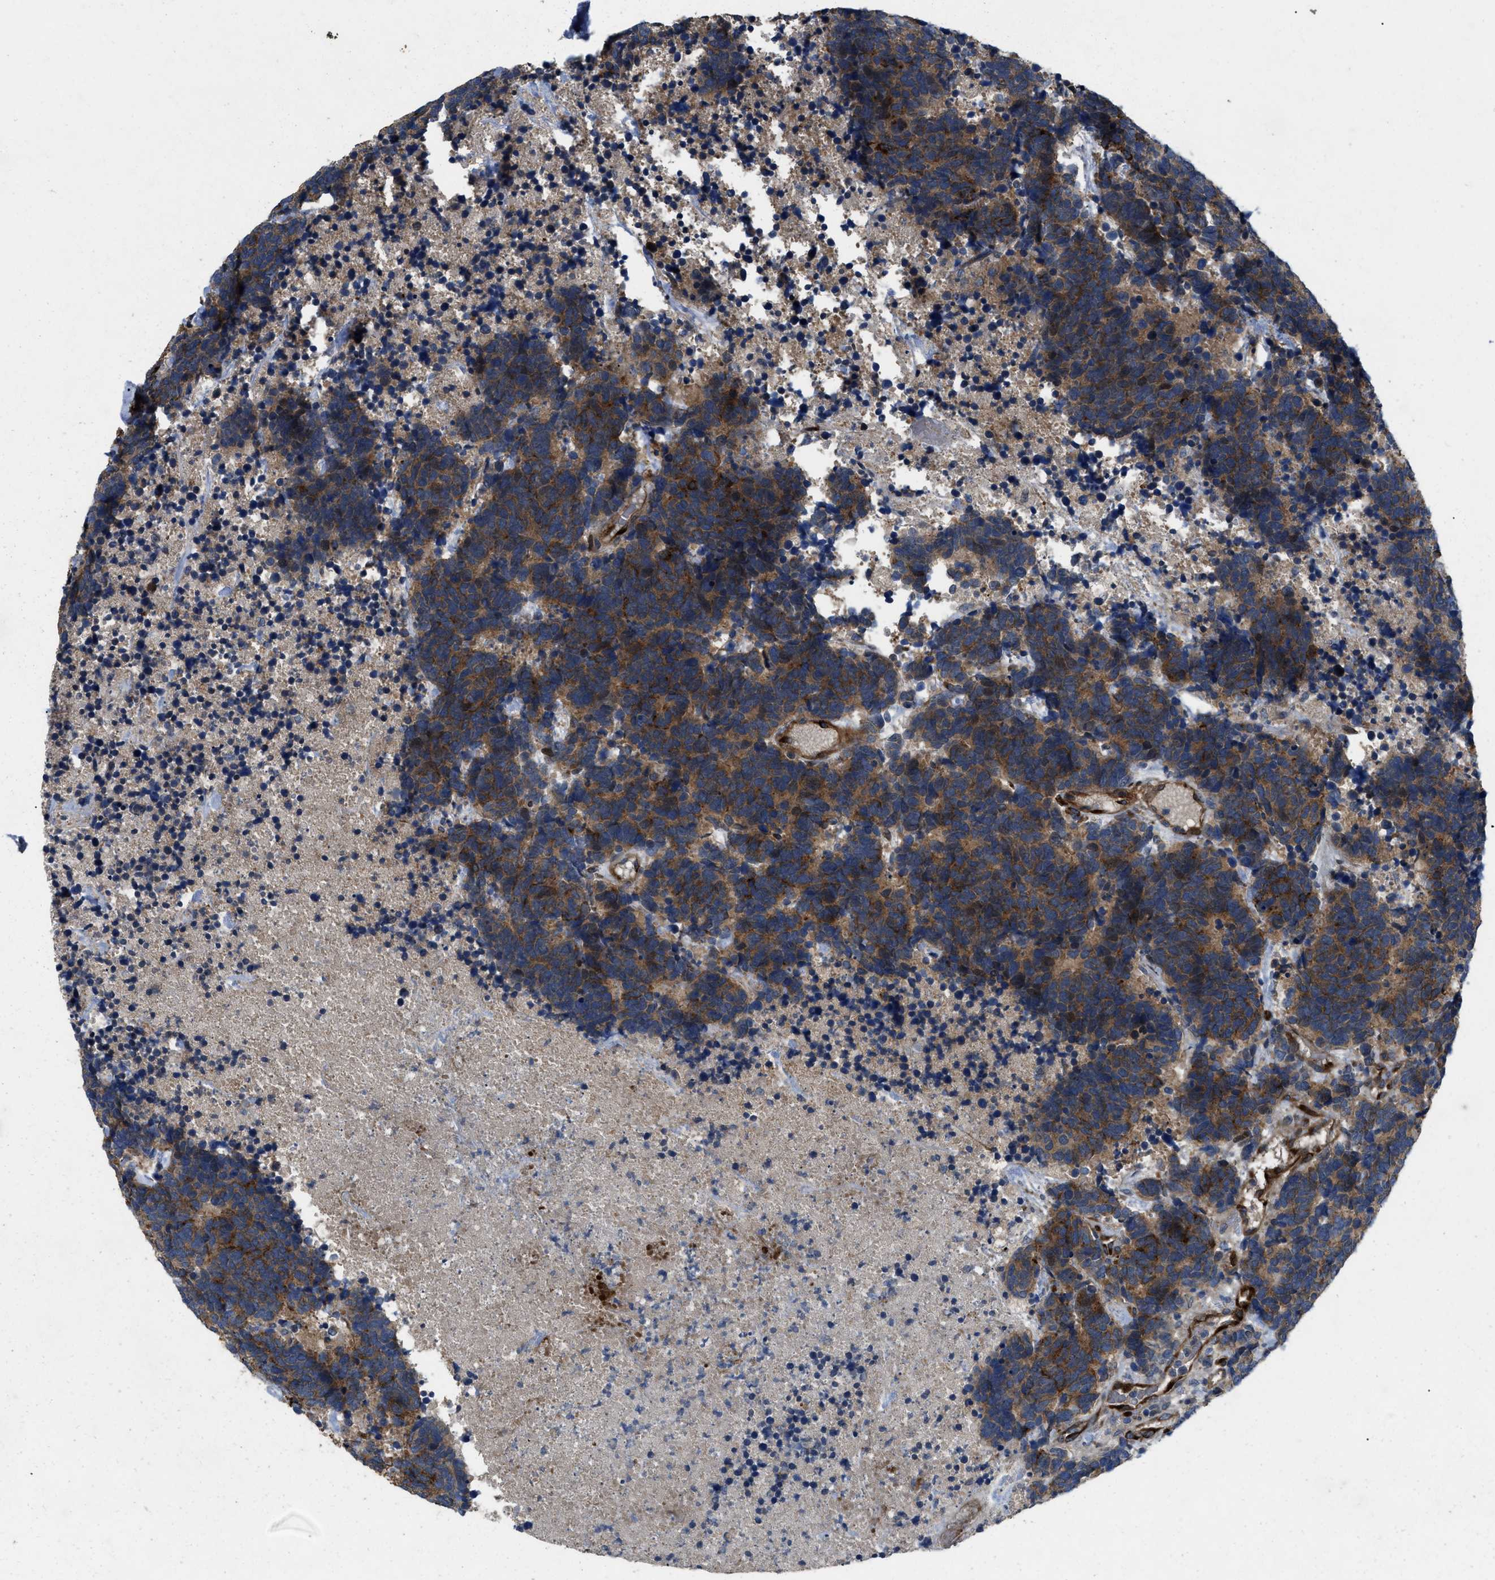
{"staining": {"intensity": "moderate", "quantity": ">75%", "location": "cytoplasmic/membranous"}, "tissue": "carcinoid", "cell_type": "Tumor cells", "image_type": "cancer", "snomed": [{"axis": "morphology", "description": "Carcinoma, NOS"}, {"axis": "morphology", "description": "Carcinoid, malignant, NOS"}, {"axis": "topography", "description": "Urinary bladder"}], "caption": "Tumor cells display medium levels of moderate cytoplasmic/membranous staining in about >75% of cells in carcinoid.", "gene": "HSPA12B", "patient": {"sex": "male", "age": 57}}